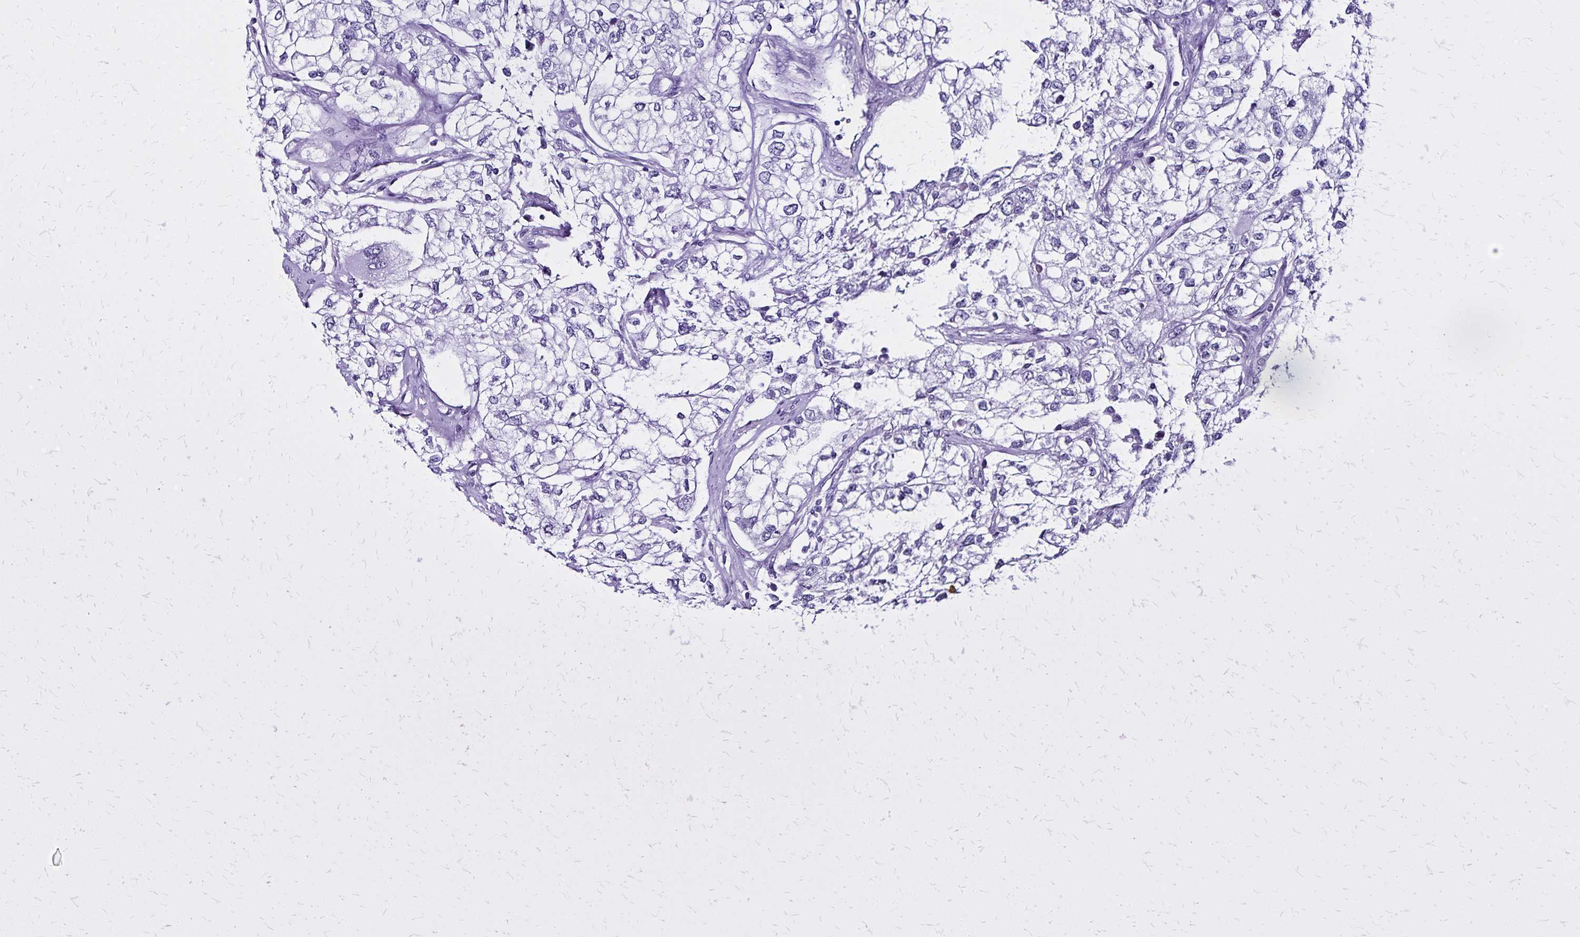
{"staining": {"intensity": "negative", "quantity": "none", "location": "none"}, "tissue": "renal cancer", "cell_type": "Tumor cells", "image_type": "cancer", "snomed": [{"axis": "morphology", "description": "Adenocarcinoma, NOS"}, {"axis": "topography", "description": "Kidney"}], "caption": "The photomicrograph demonstrates no significant positivity in tumor cells of renal cancer (adenocarcinoma).", "gene": "KRT2", "patient": {"sex": "female", "age": 59}}